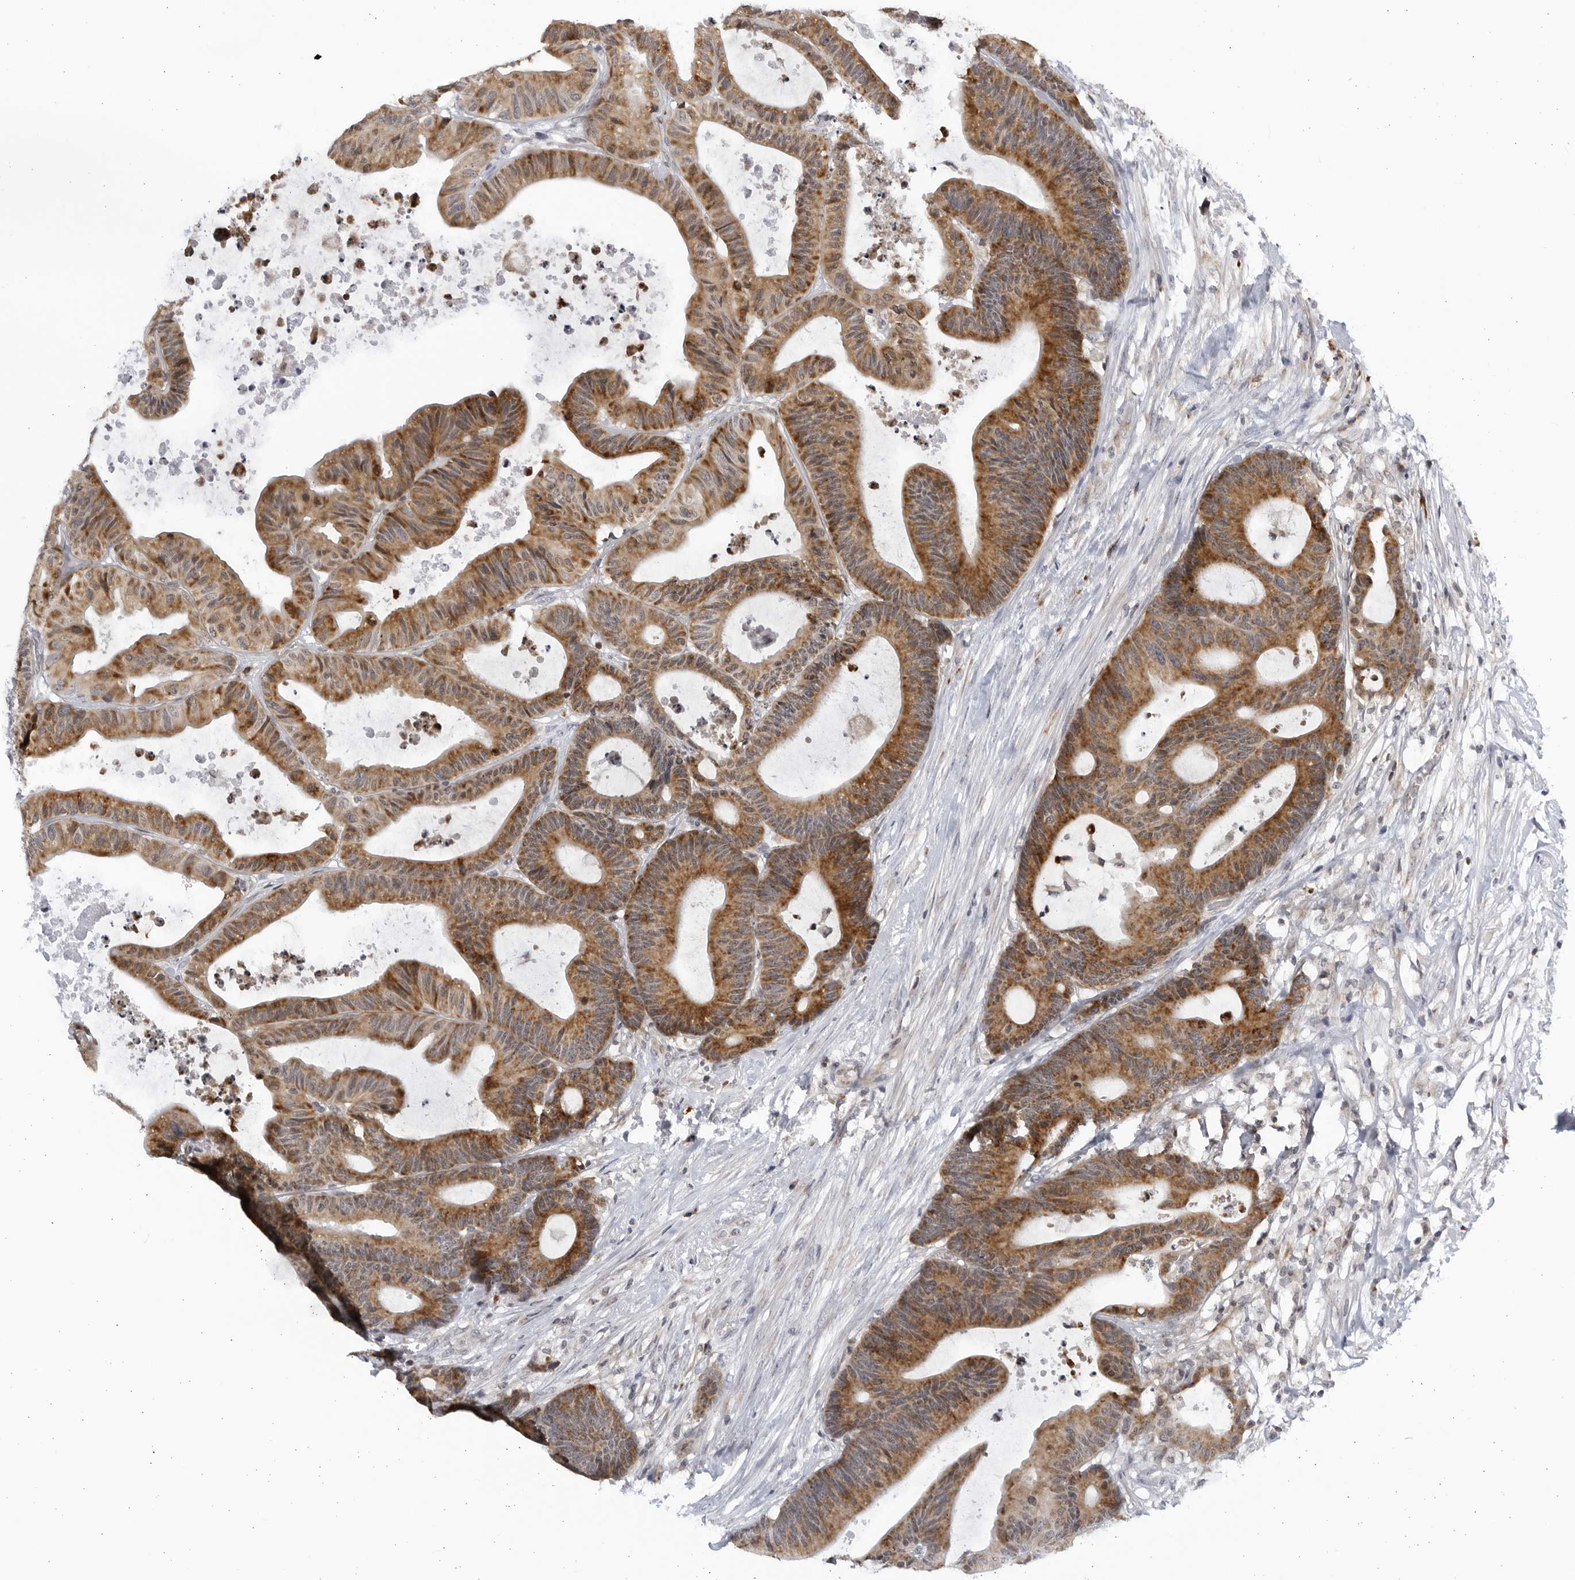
{"staining": {"intensity": "moderate", "quantity": ">75%", "location": "cytoplasmic/membranous"}, "tissue": "colorectal cancer", "cell_type": "Tumor cells", "image_type": "cancer", "snomed": [{"axis": "morphology", "description": "Adenocarcinoma, NOS"}, {"axis": "topography", "description": "Colon"}], "caption": "The image exhibits immunohistochemical staining of colorectal cancer. There is moderate cytoplasmic/membranous expression is appreciated in about >75% of tumor cells.", "gene": "SLC25A22", "patient": {"sex": "female", "age": 84}}